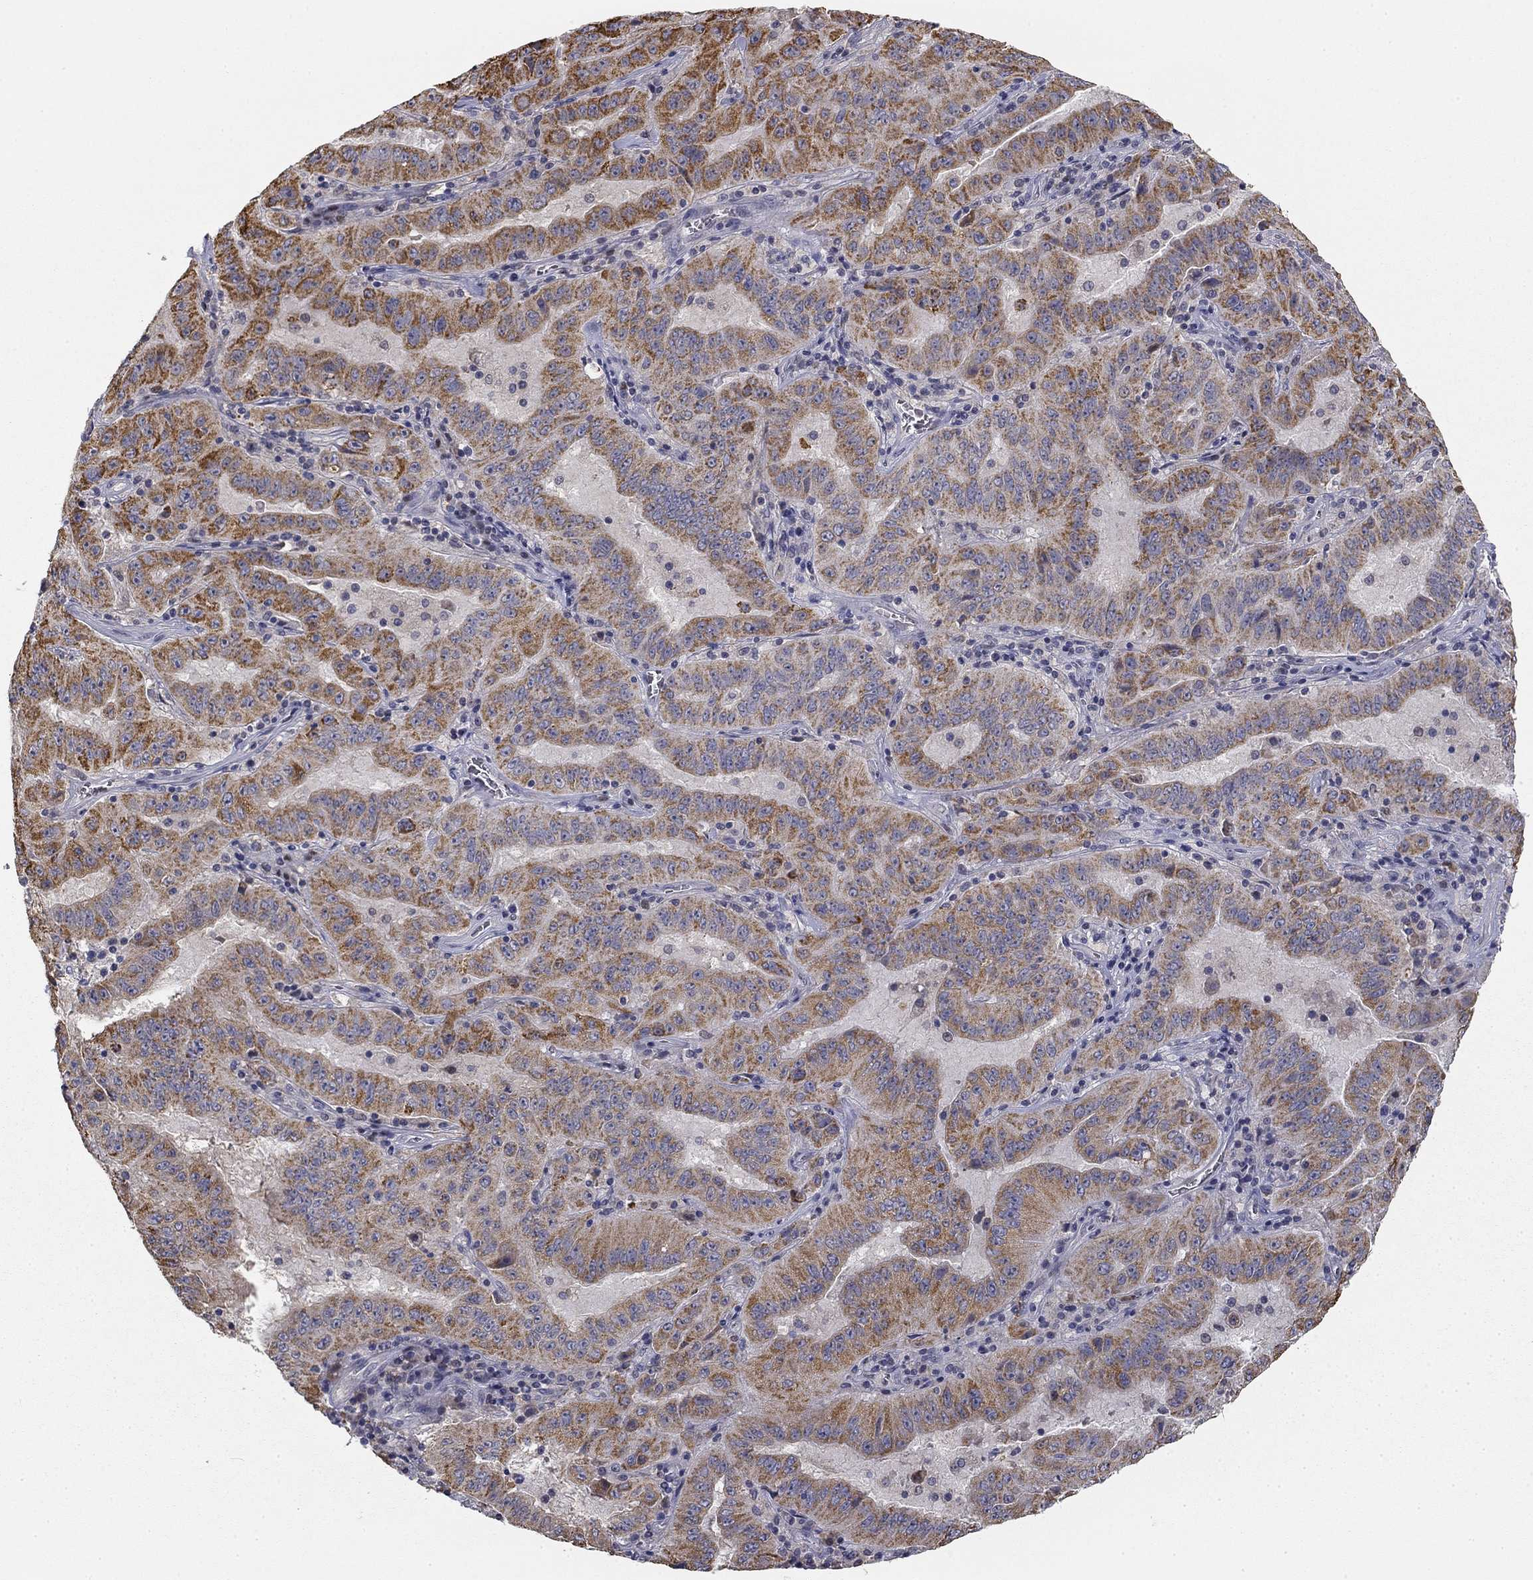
{"staining": {"intensity": "moderate", "quantity": "25%-75%", "location": "cytoplasmic/membranous"}, "tissue": "pancreatic cancer", "cell_type": "Tumor cells", "image_type": "cancer", "snomed": [{"axis": "morphology", "description": "Adenocarcinoma, NOS"}, {"axis": "topography", "description": "Pancreas"}], "caption": "IHC of pancreatic cancer reveals medium levels of moderate cytoplasmic/membranous staining in approximately 25%-75% of tumor cells.", "gene": "SLC2A9", "patient": {"sex": "male", "age": 63}}